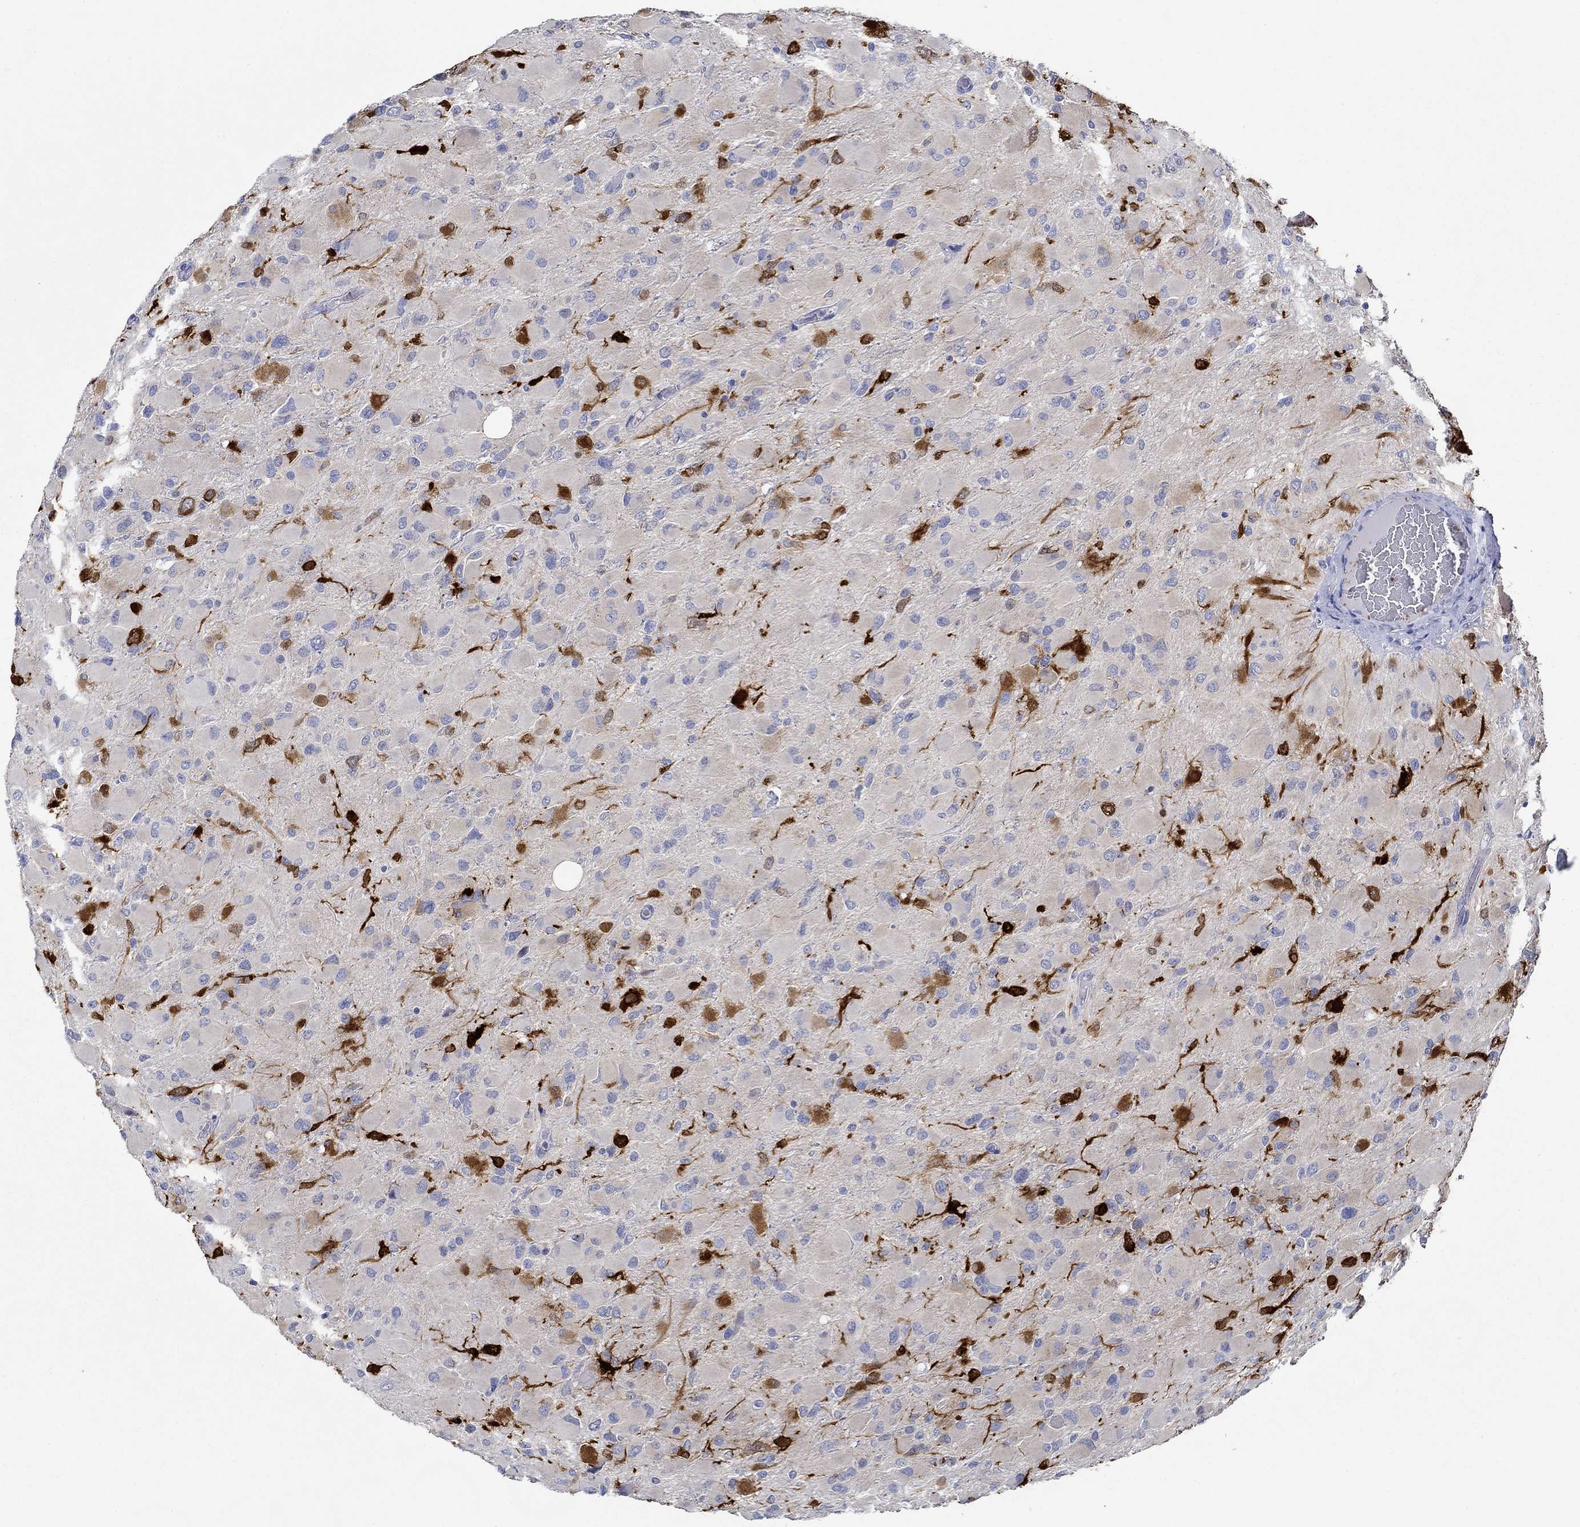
{"staining": {"intensity": "negative", "quantity": "none", "location": "none"}, "tissue": "glioma", "cell_type": "Tumor cells", "image_type": "cancer", "snomed": [{"axis": "morphology", "description": "Glioma, malignant, High grade"}, {"axis": "topography", "description": "Cerebral cortex"}], "caption": "Glioma stained for a protein using immunohistochemistry displays no positivity tumor cells.", "gene": "SLC27A3", "patient": {"sex": "female", "age": 36}}